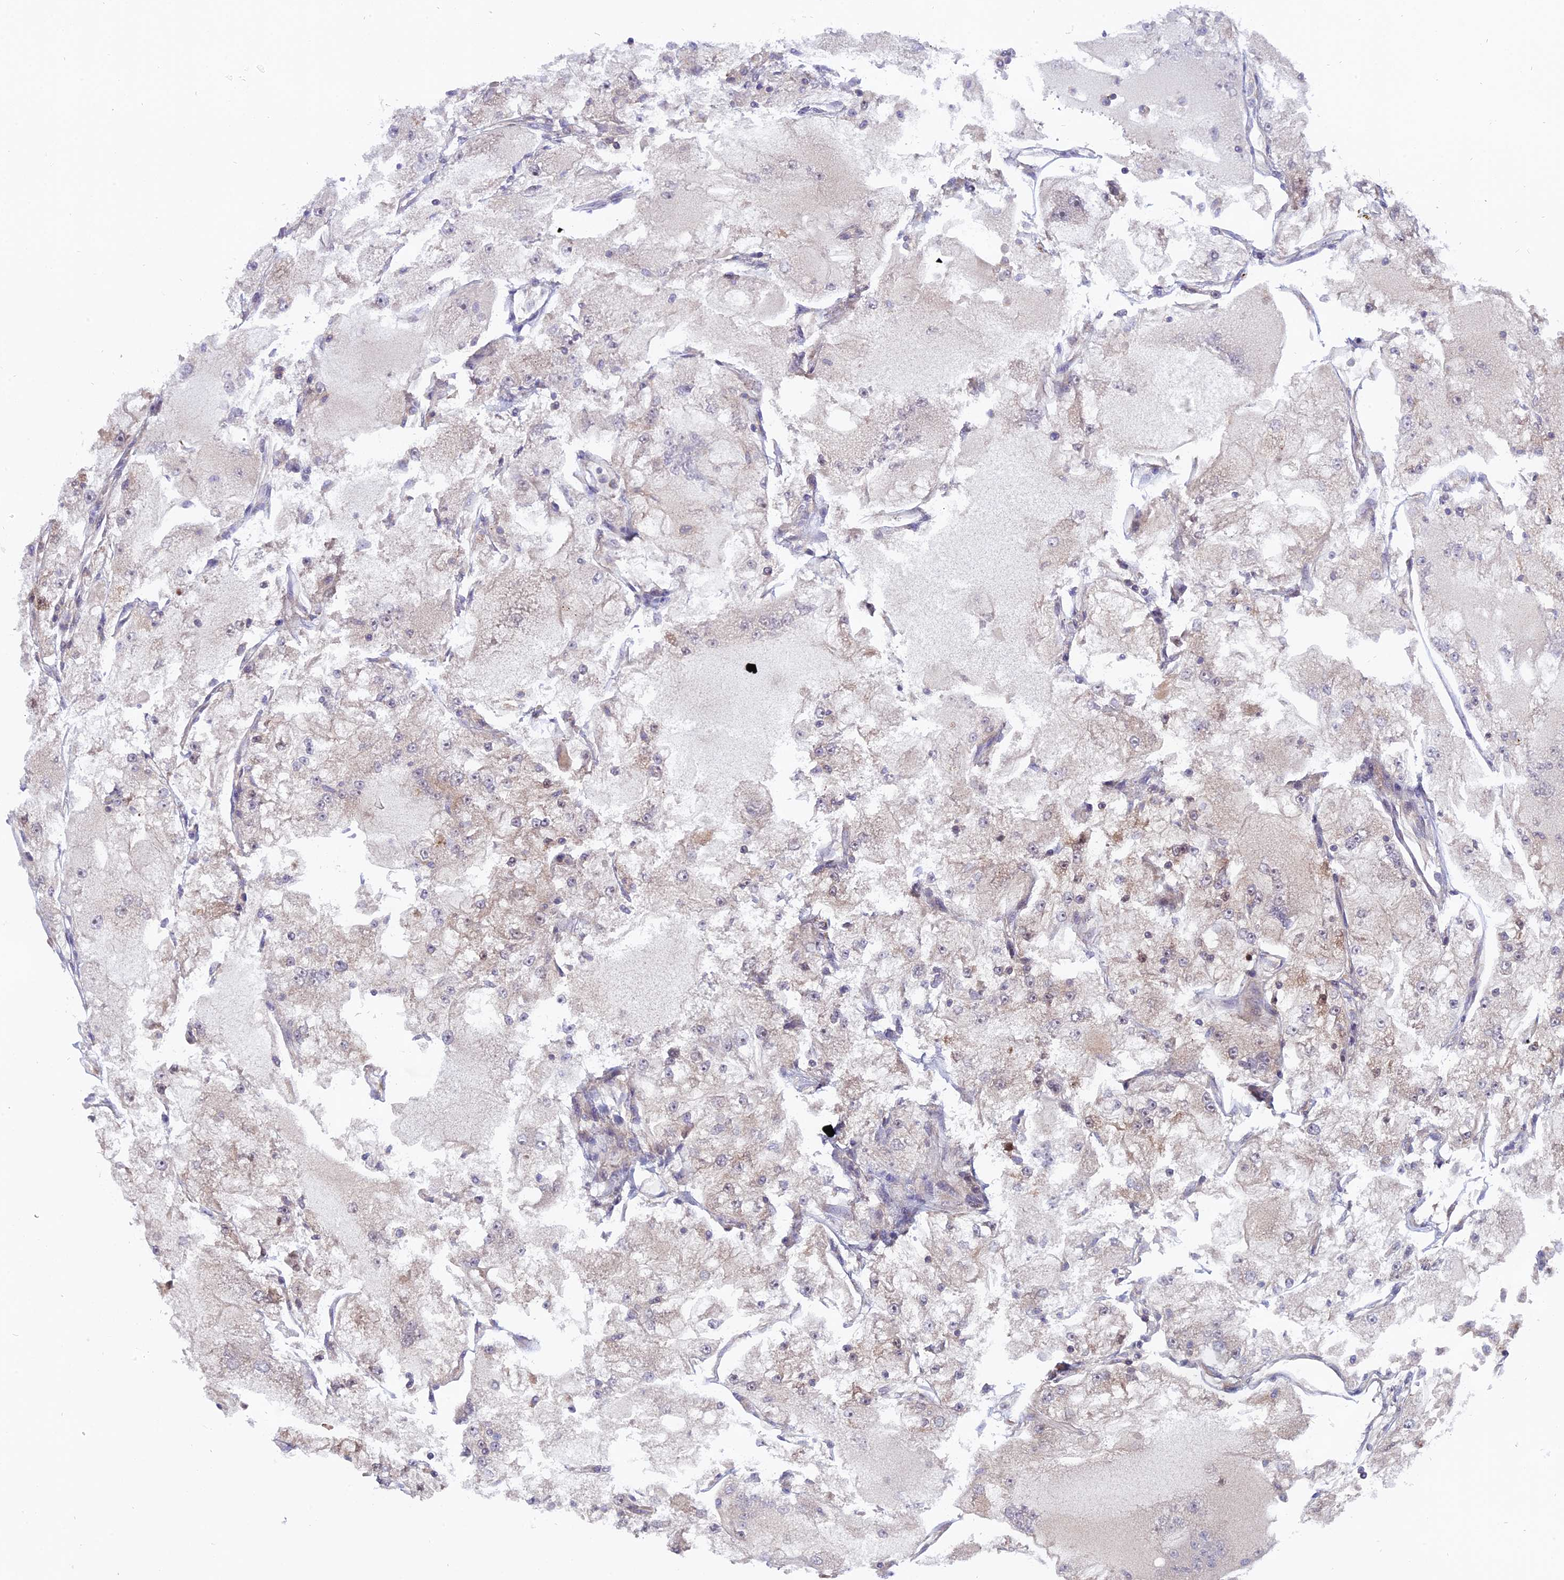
{"staining": {"intensity": "weak", "quantity": "<25%", "location": "cytoplasmic/membranous,nuclear"}, "tissue": "renal cancer", "cell_type": "Tumor cells", "image_type": "cancer", "snomed": [{"axis": "morphology", "description": "Adenocarcinoma, NOS"}, {"axis": "topography", "description": "Kidney"}], "caption": "Photomicrograph shows no significant protein positivity in tumor cells of adenocarcinoma (renal).", "gene": "RAMAC", "patient": {"sex": "female", "age": 72}}